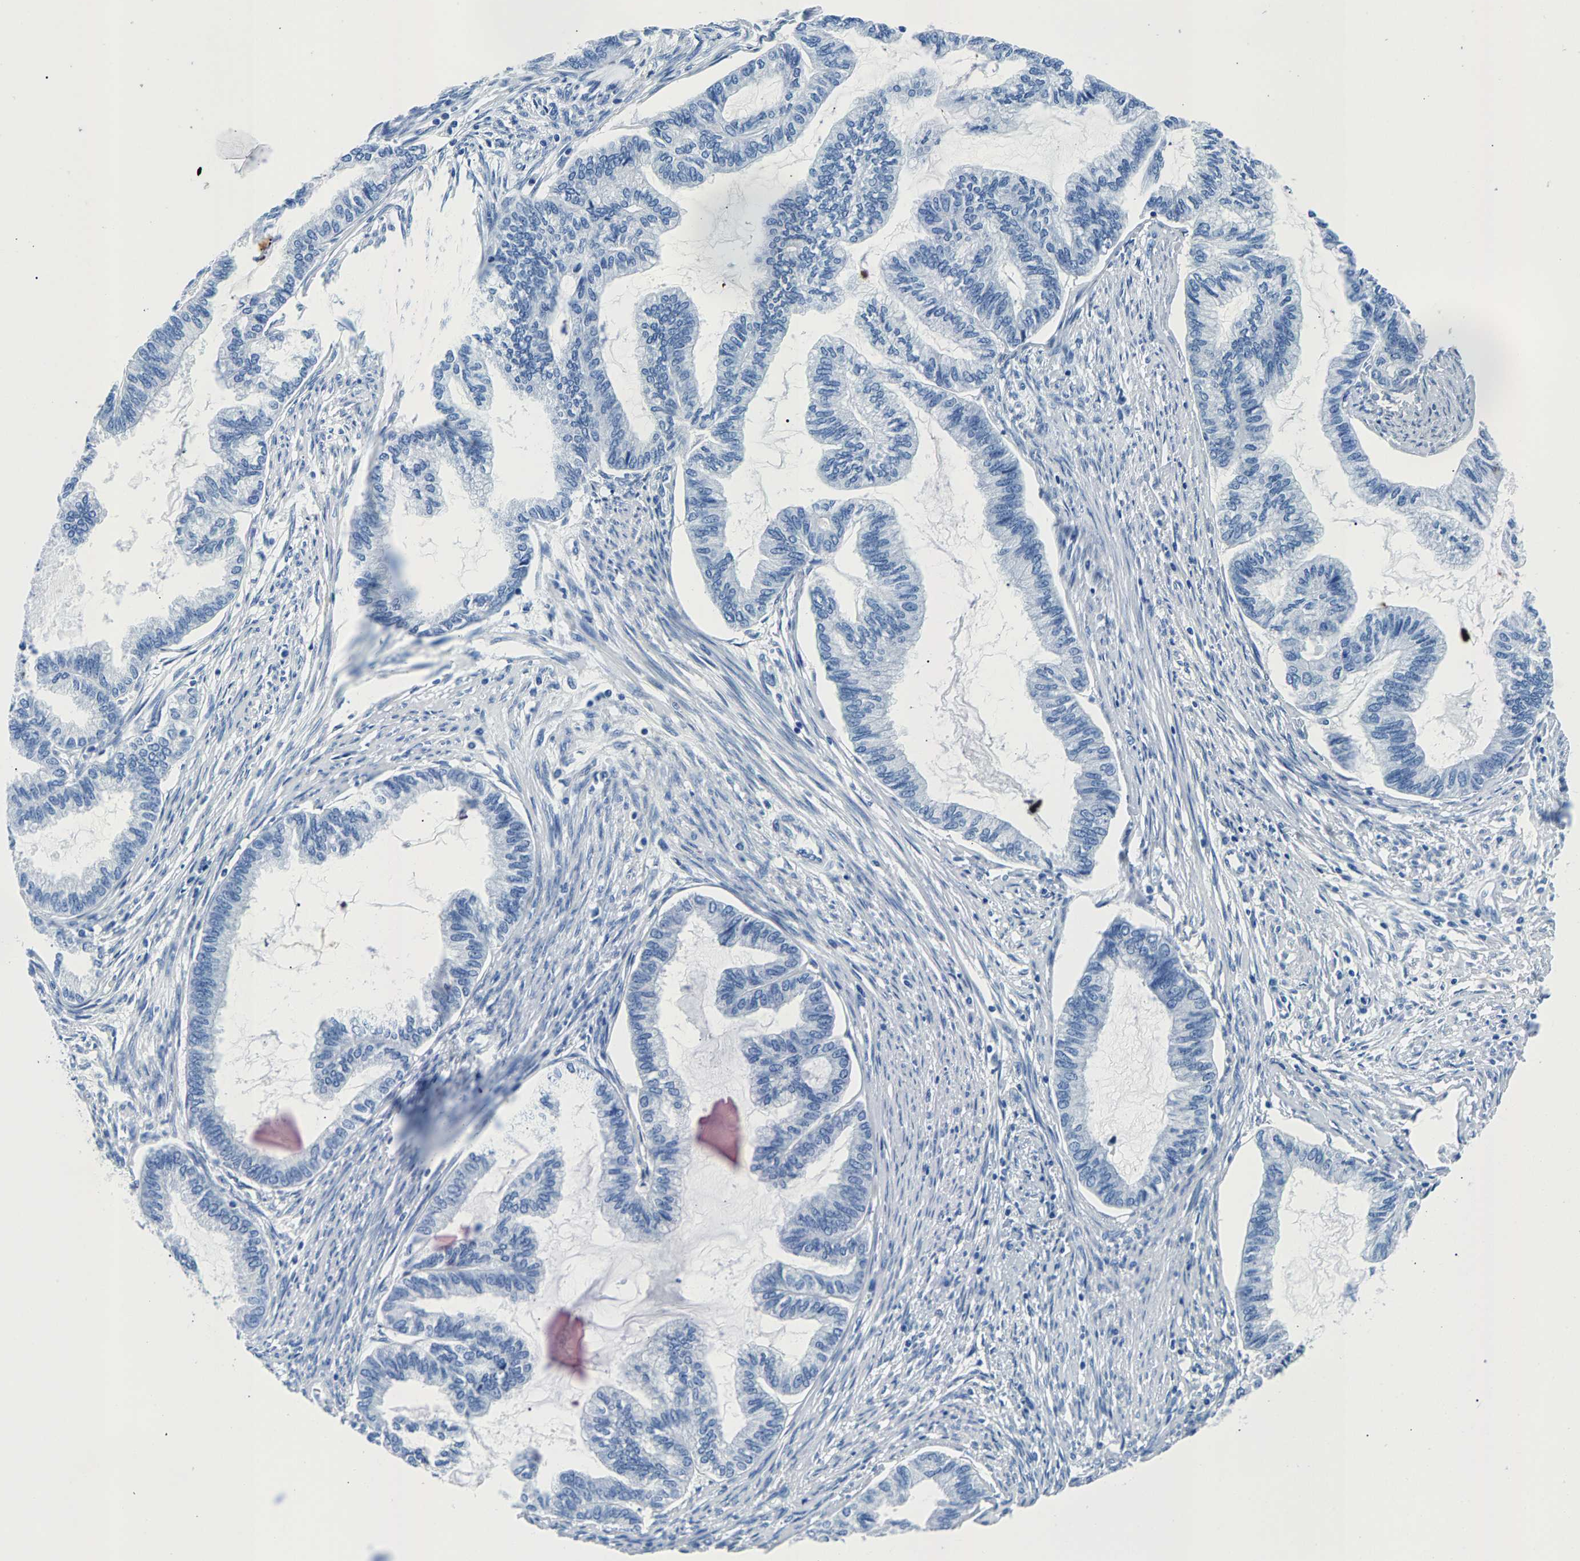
{"staining": {"intensity": "negative", "quantity": "none", "location": "none"}, "tissue": "endometrial cancer", "cell_type": "Tumor cells", "image_type": "cancer", "snomed": [{"axis": "morphology", "description": "Adenocarcinoma, NOS"}, {"axis": "topography", "description": "Endometrium"}], "caption": "An immunohistochemistry image of adenocarcinoma (endometrial) is shown. There is no staining in tumor cells of adenocarcinoma (endometrial).", "gene": "CPS1", "patient": {"sex": "female", "age": 86}}